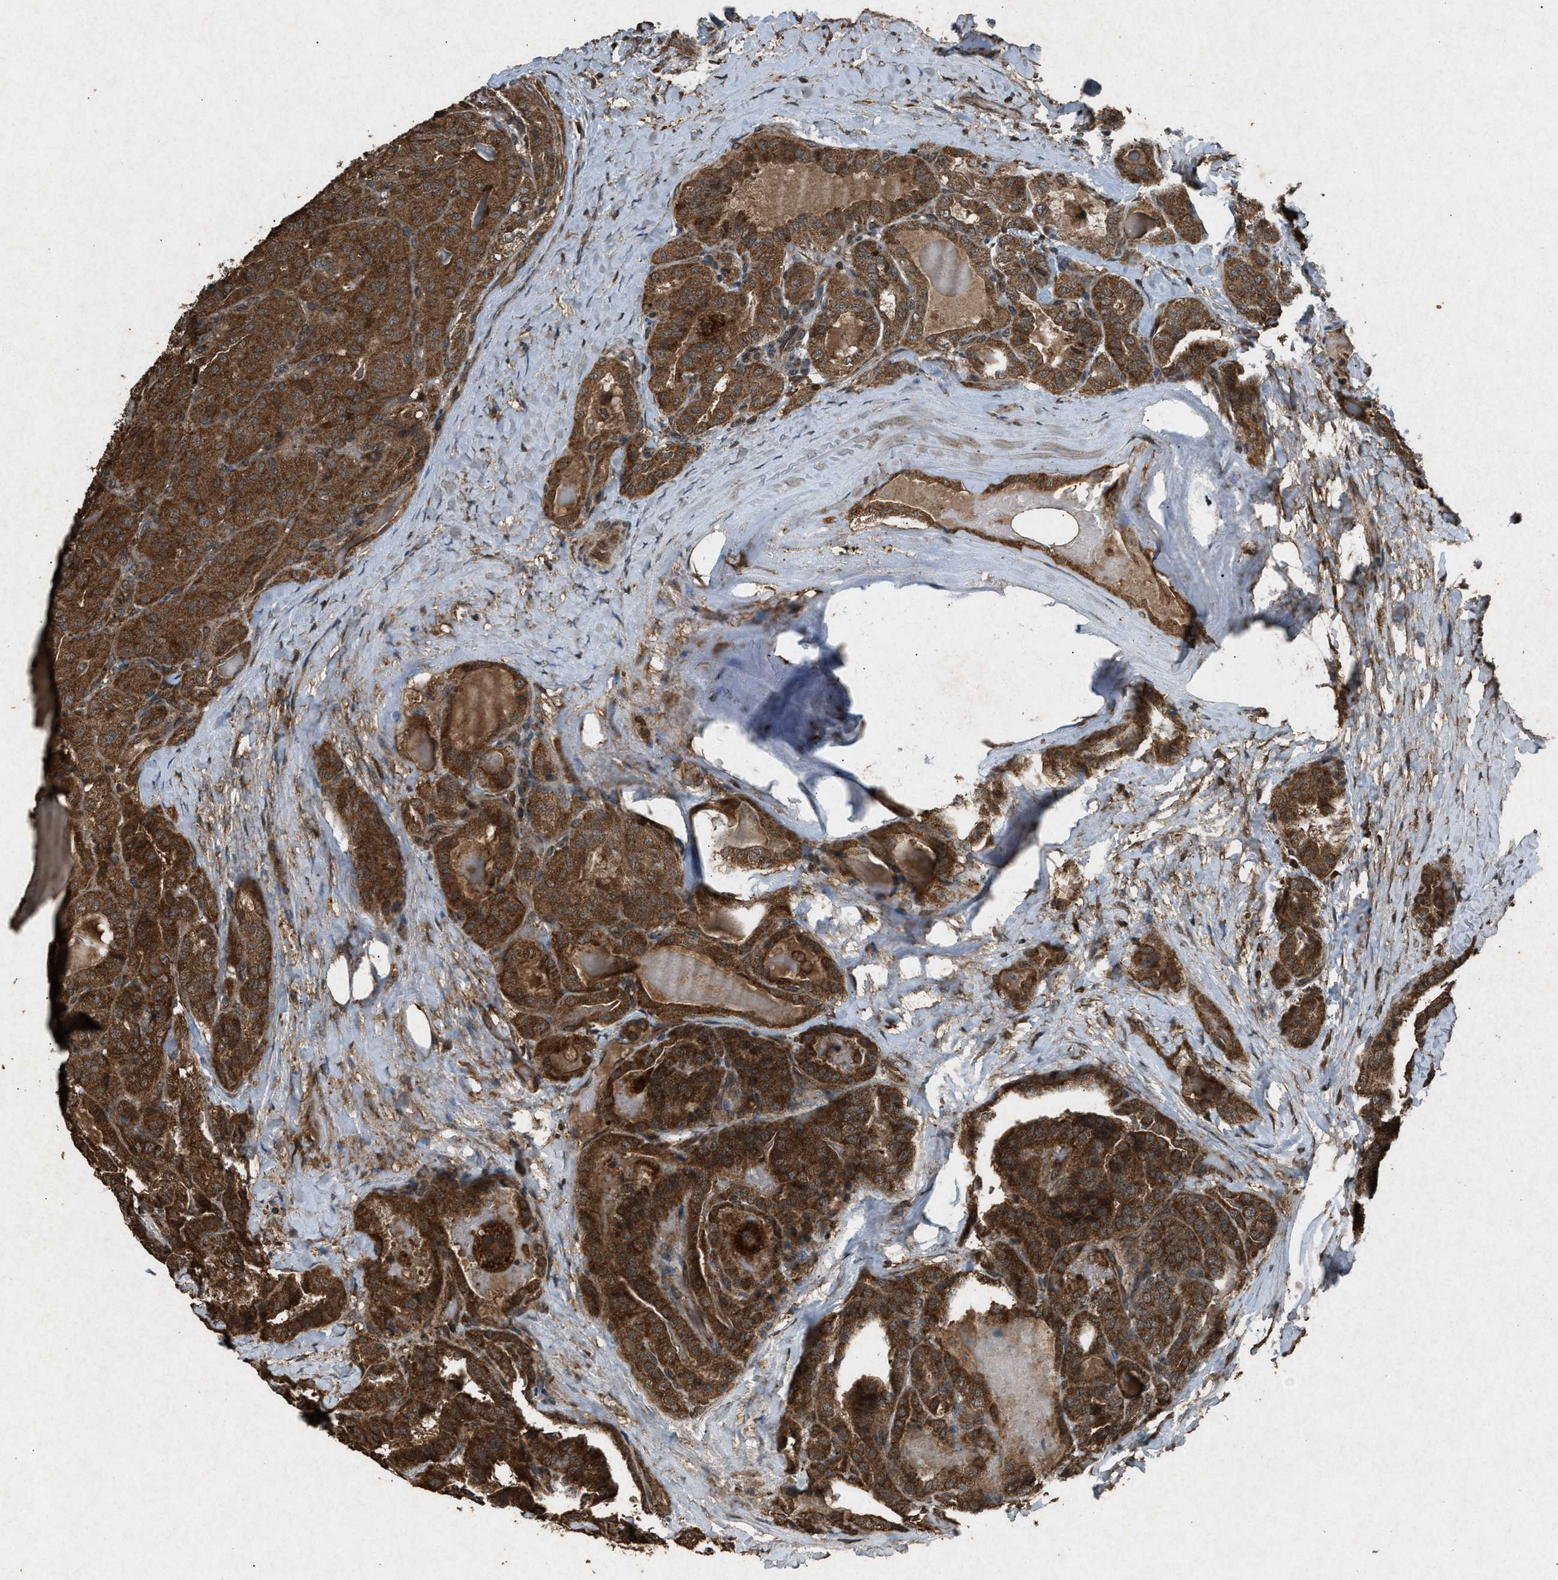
{"staining": {"intensity": "strong", "quantity": ">75%", "location": "cytoplasmic/membranous"}, "tissue": "thyroid cancer", "cell_type": "Tumor cells", "image_type": "cancer", "snomed": [{"axis": "morphology", "description": "Papillary adenocarcinoma, NOS"}, {"axis": "topography", "description": "Thyroid gland"}], "caption": "Protein expression analysis of human thyroid cancer reveals strong cytoplasmic/membranous staining in approximately >75% of tumor cells.", "gene": "OAS1", "patient": {"sex": "male", "age": 77}}